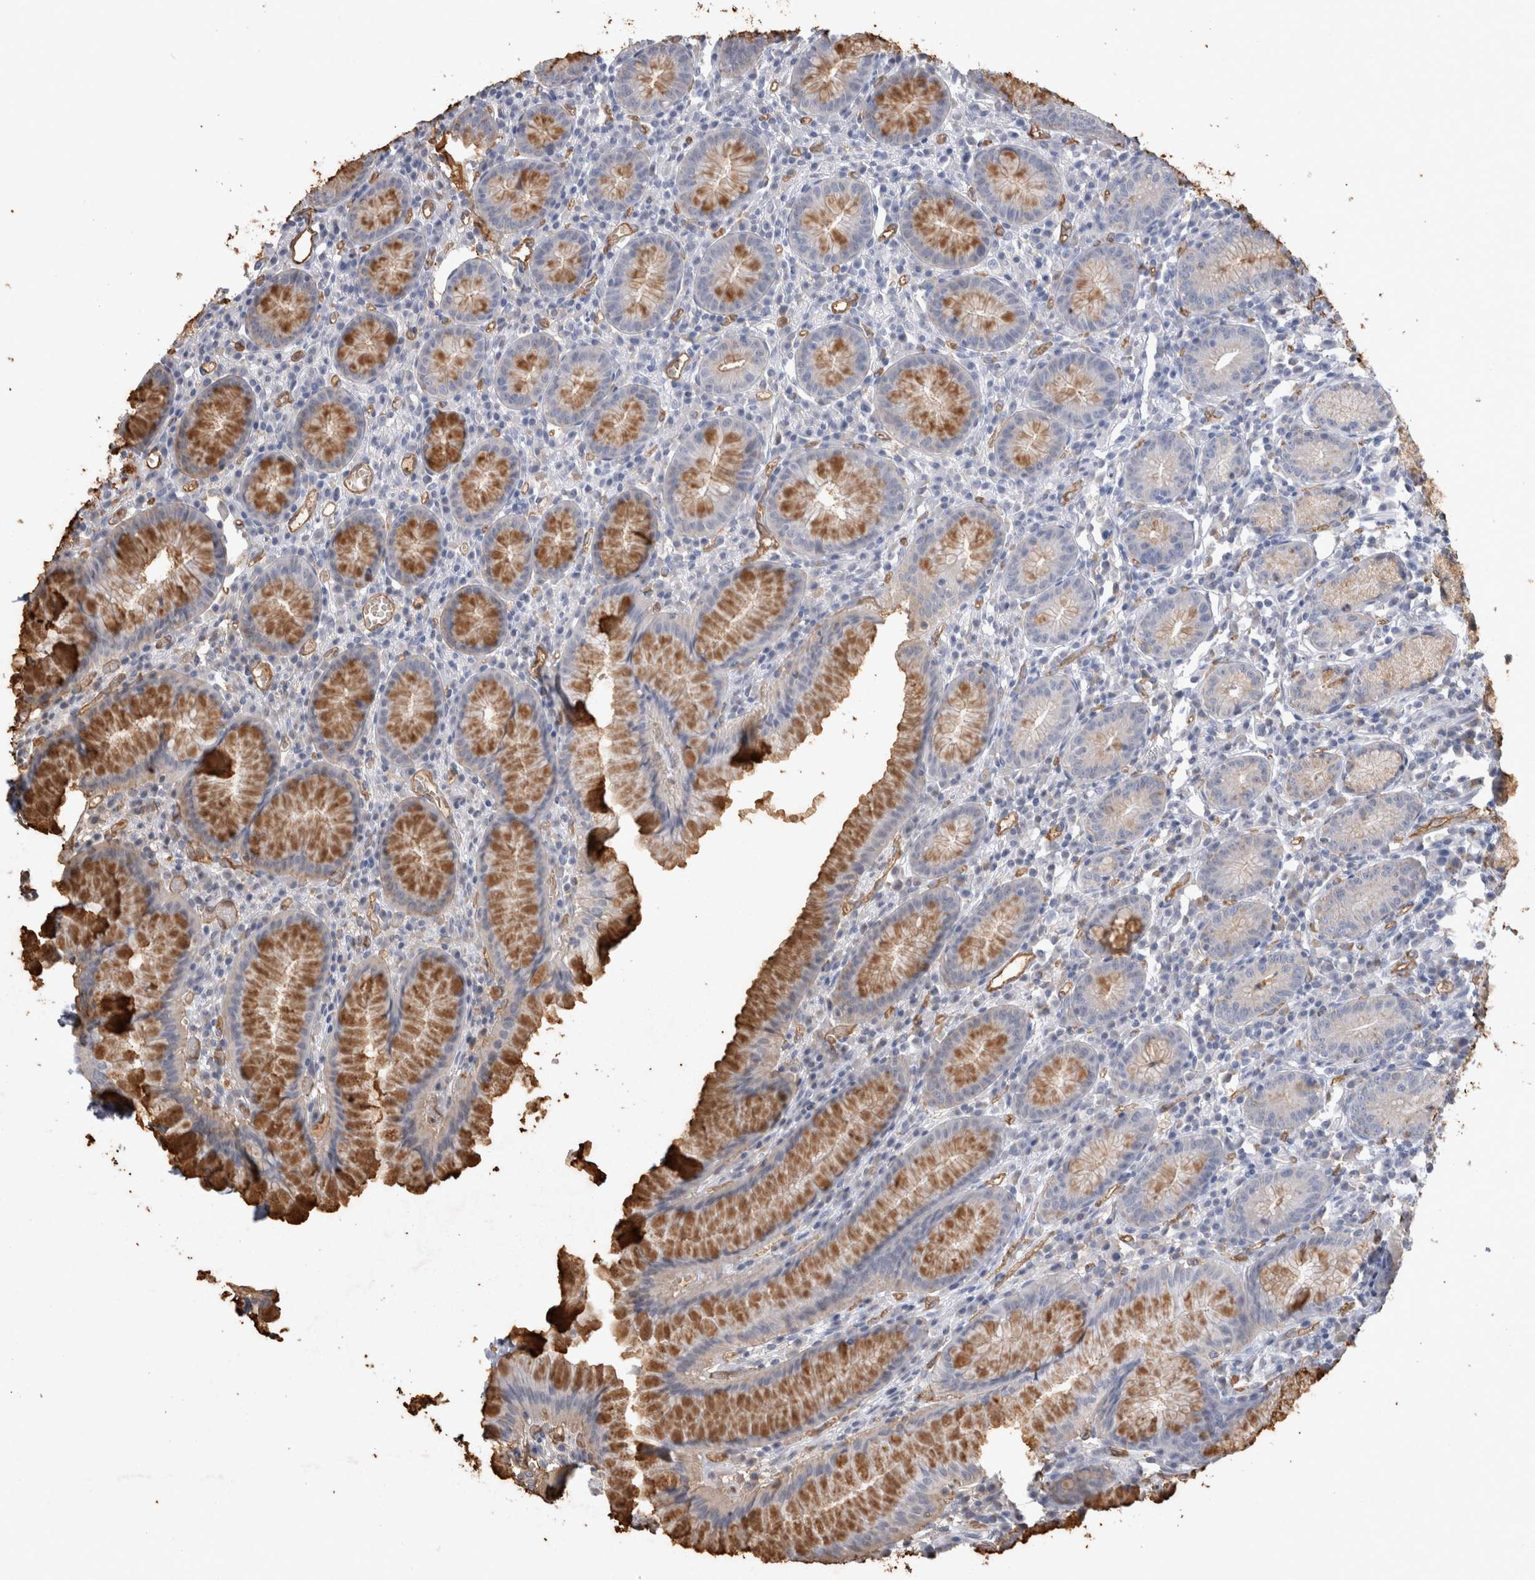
{"staining": {"intensity": "moderate", "quantity": ">75%", "location": "cytoplasmic/membranous"}, "tissue": "stomach", "cell_type": "Glandular cells", "image_type": "normal", "snomed": [{"axis": "morphology", "description": "Normal tissue, NOS"}, {"axis": "topography", "description": "Stomach"}], "caption": "Protein expression analysis of unremarkable stomach exhibits moderate cytoplasmic/membranous staining in approximately >75% of glandular cells.", "gene": "IL17RC", "patient": {"sex": "male", "age": 55}}